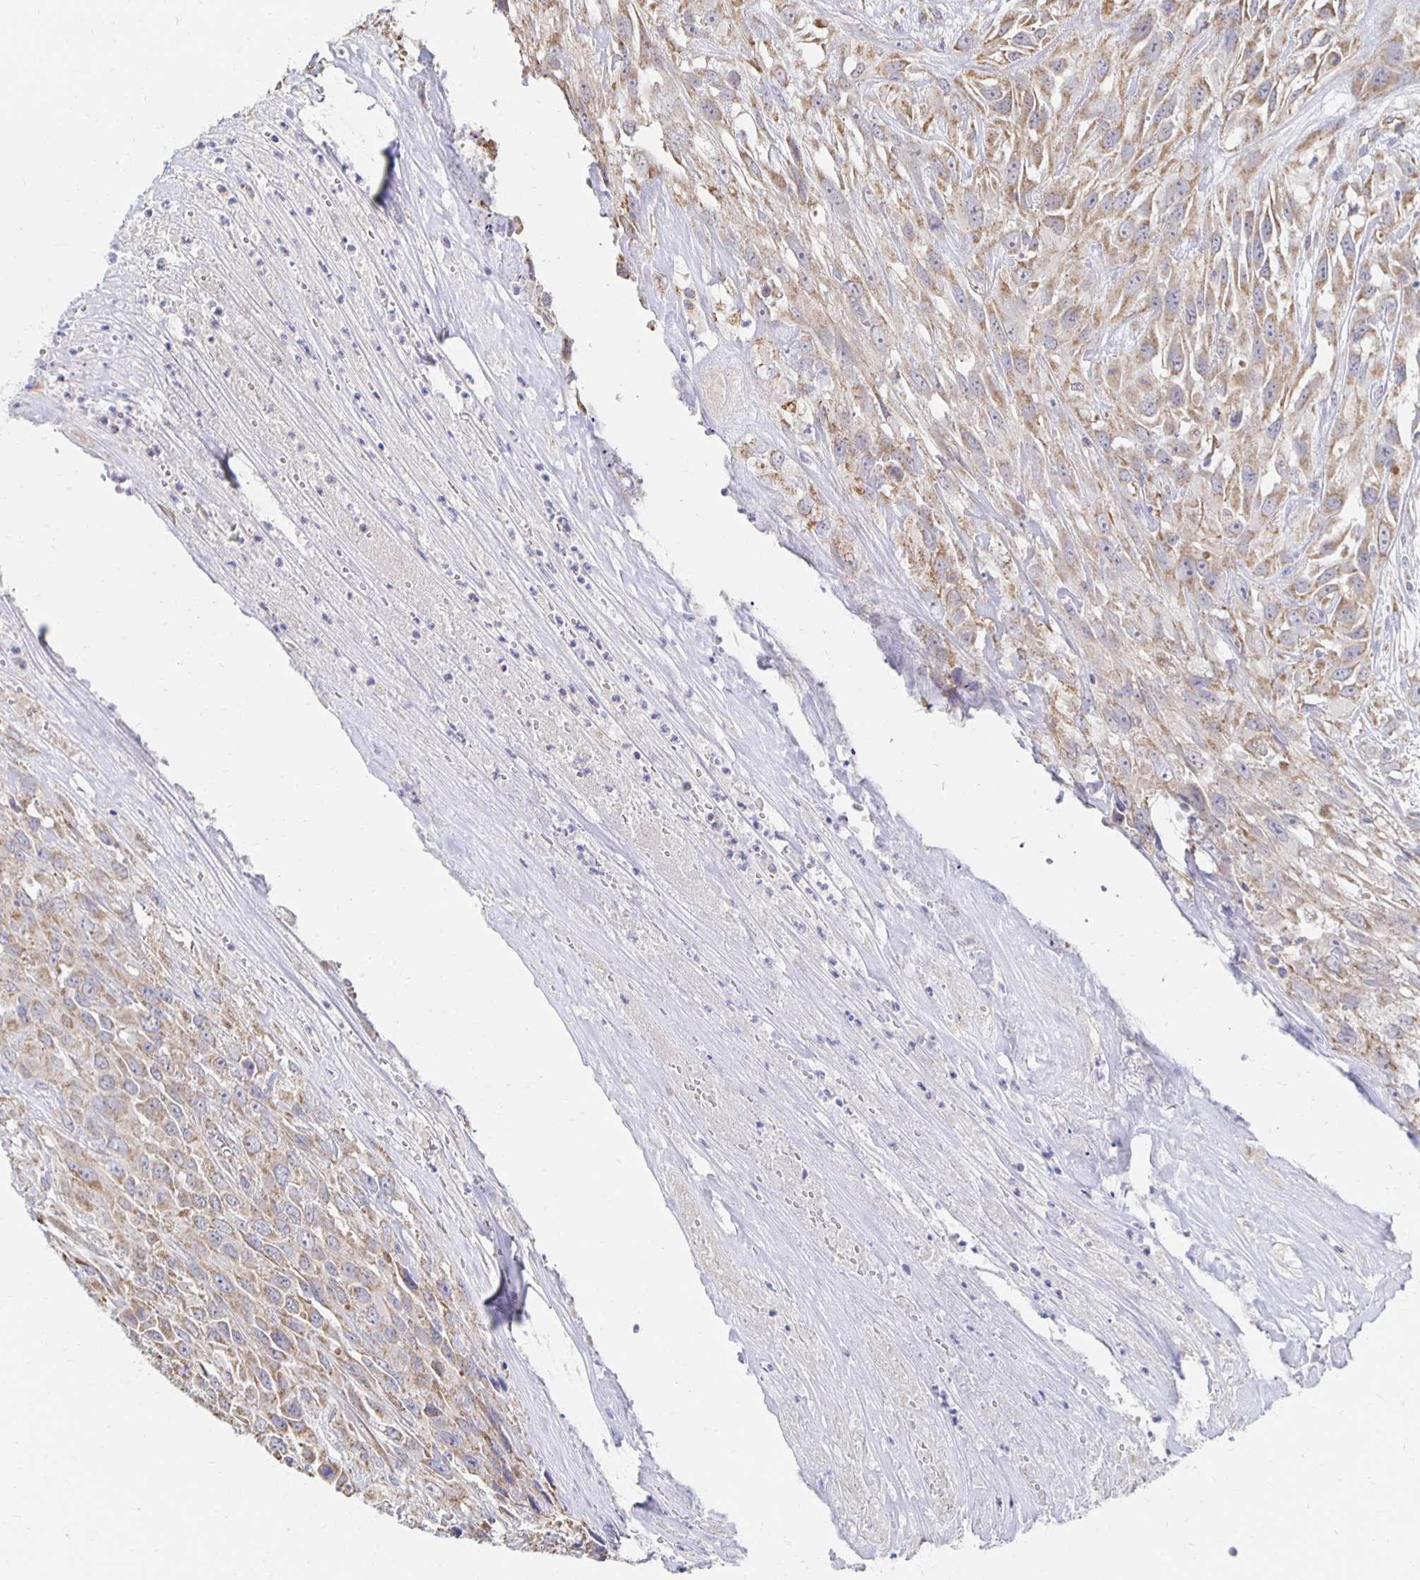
{"staining": {"intensity": "weak", "quantity": ">75%", "location": "cytoplasmic/membranous"}, "tissue": "urothelial cancer", "cell_type": "Tumor cells", "image_type": "cancer", "snomed": [{"axis": "morphology", "description": "Urothelial carcinoma, High grade"}, {"axis": "topography", "description": "Urinary bladder"}], "caption": "Protein analysis of urothelial cancer tissue displays weak cytoplasmic/membranous staining in about >75% of tumor cells.", "gene": "NKX2-8", "patient": {"sex": "male", "age": 67}}